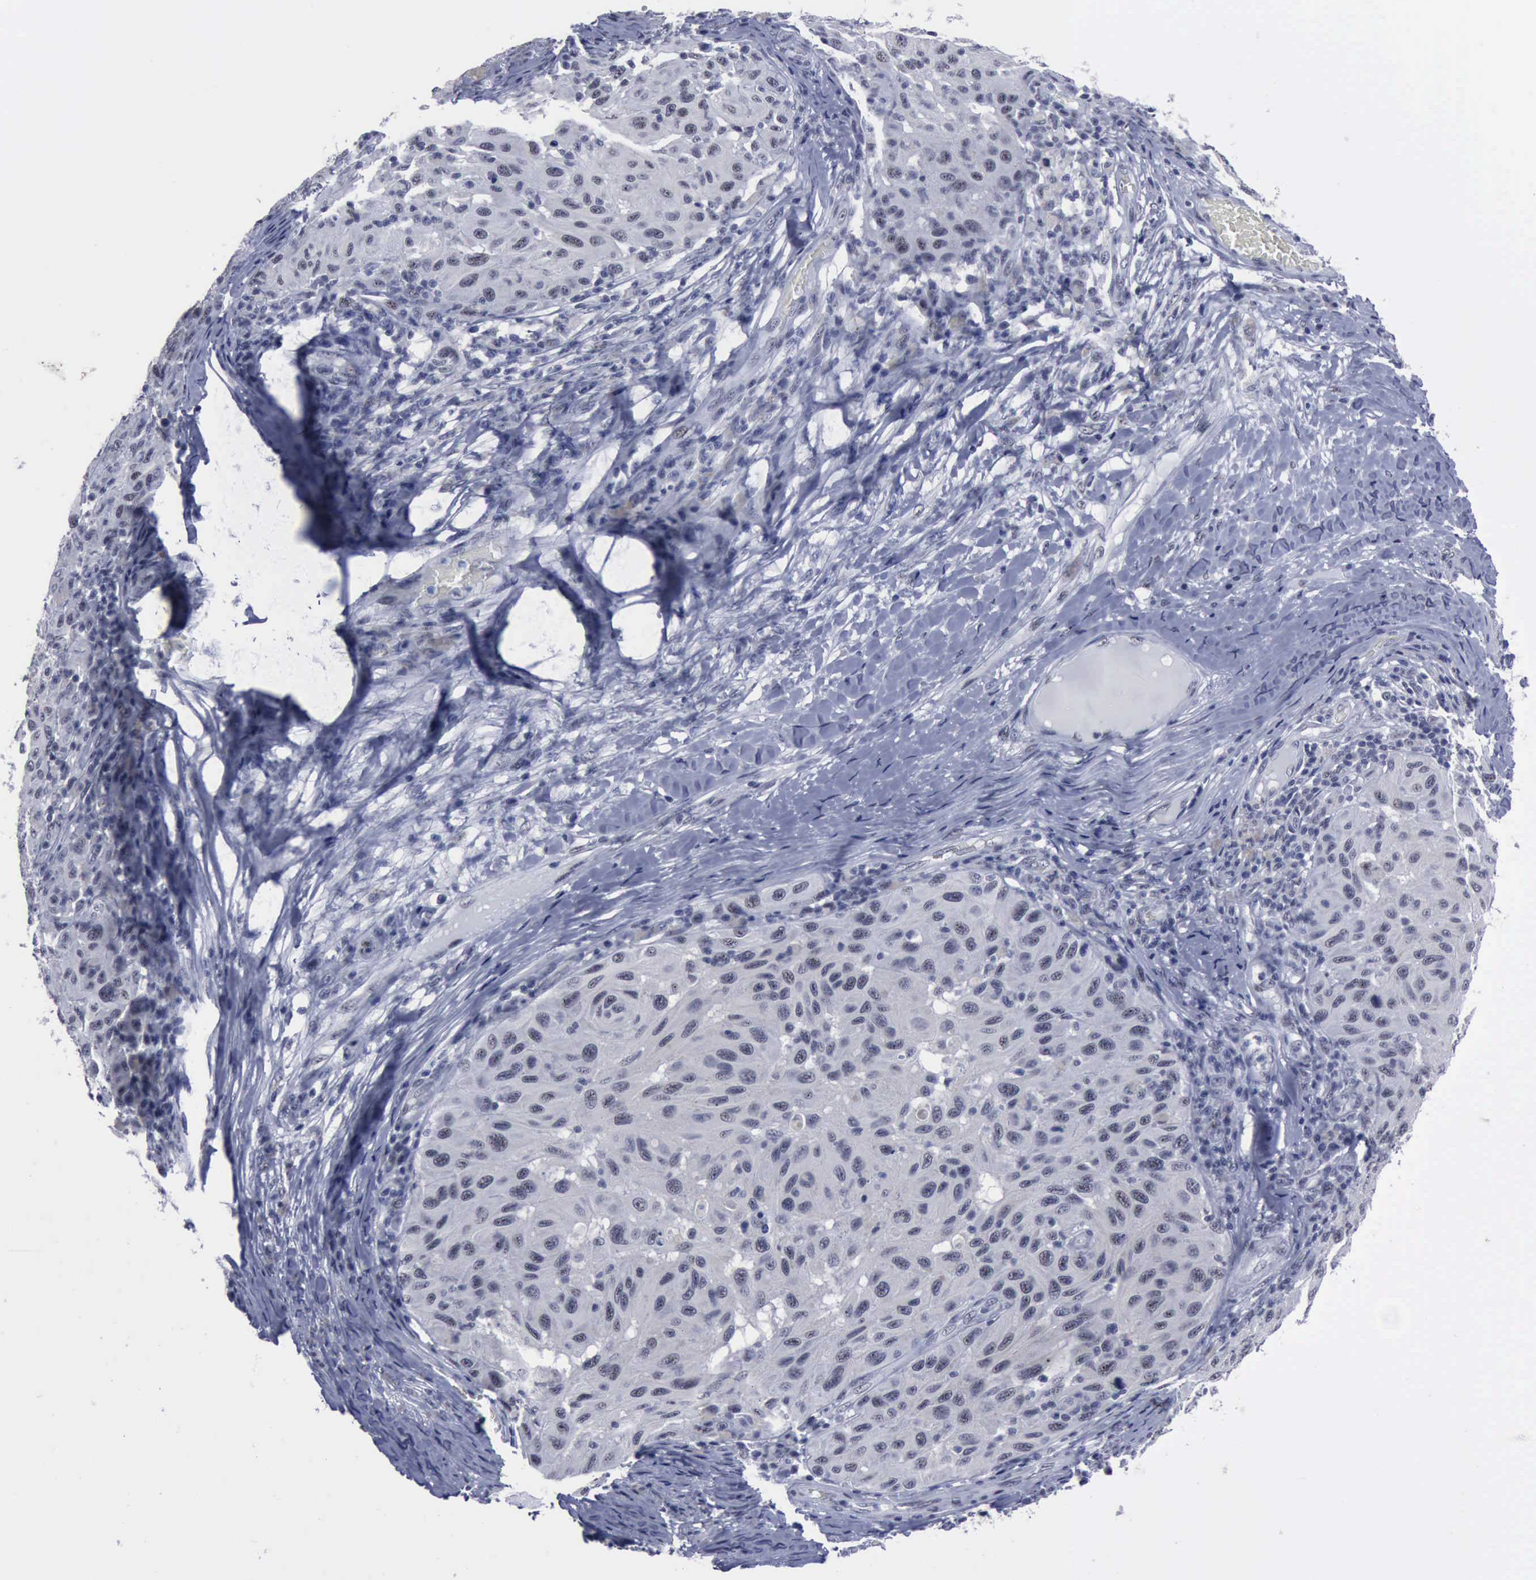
{"staining": {"intensity": "negative", "quantity": "none", "location": "none"}, "tissue": "melanoma", "cell_type": "Tumor cells", "image_type": "cancer", "snomed": [{"axis": "morphology", "description": "Malignant melanoma, NOS"}, {"axis": "topography", "description": "Skin"}], "caption": "Tumor cells show no significant protein staining in melanoma. (Stains: DAB IHC with hematoxylin counter stain, Microscopy: brightfield microscopy at high magnification).", "gene": "BRD1", "patient": {"sex": "female", "age": 77}}